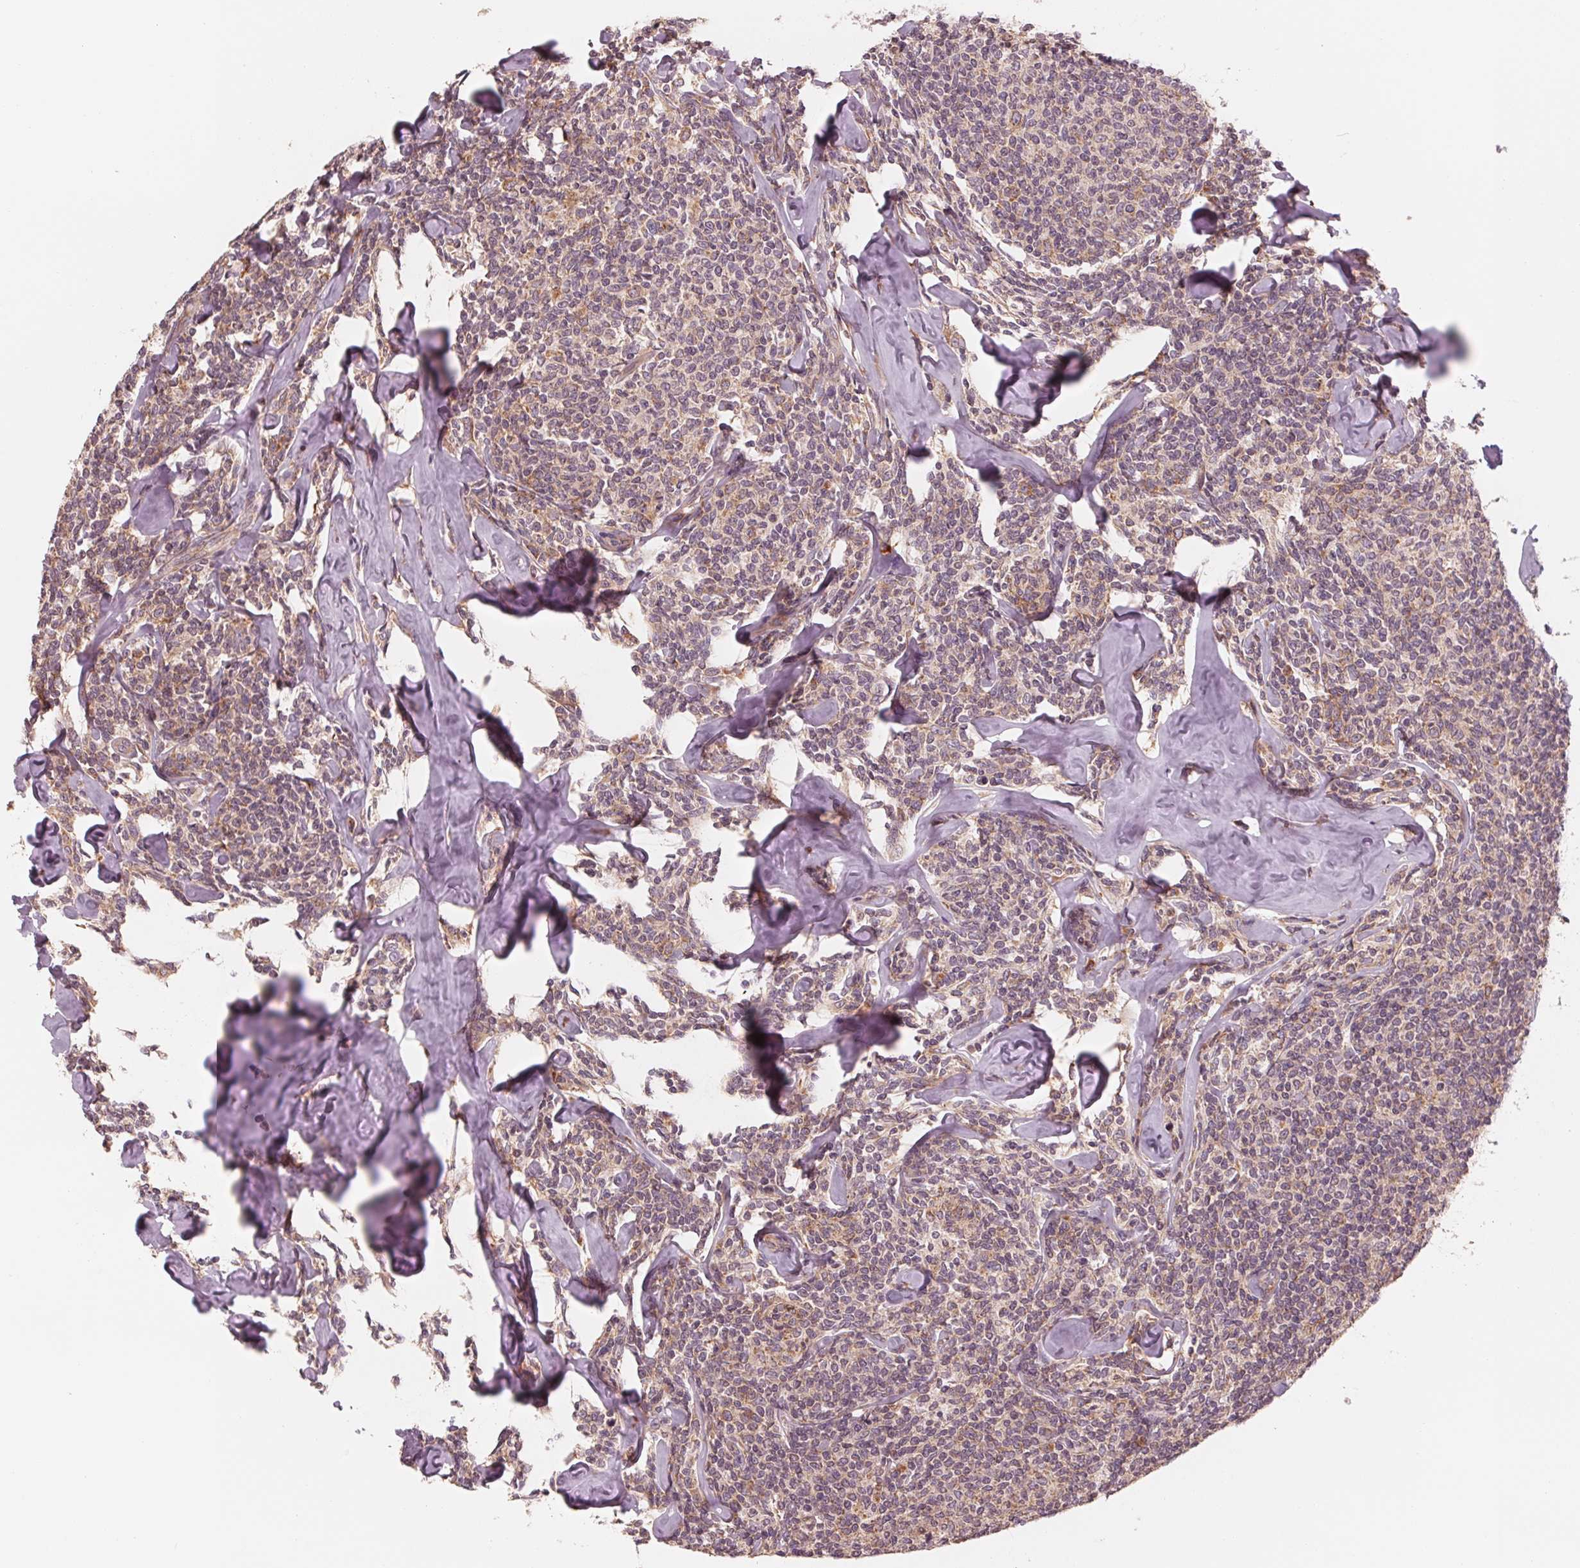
{"staining": {"intensity": "weak", "quantity": ">75%", "location": "cytoplasmic/membranous"}, "tissue": "lymphoma", "cell_type": "Tumor cells", "image_type": "cancer", "snomed": [{"axis": "morphology", "description": "Malignant lymphoma, non-Hodgkin's type, Low grade"}, {"axis": "topography", "description": "Lymph node"}], "caption": "IHC staining of lymphoma, which exhibits low levels of weak cytoplasmic/membranous positivity in about >75% of tumor cells indicating weak cytoplasmic/membranous protein expression. The staining was performed using DAB (3,3'-diaminobenzidine) (brown) for protein detection and nuclei were counterstained in hematoxylin (blue).", "gene": "GIGYF2", "patient": {"sex": "female", "age": 56}}